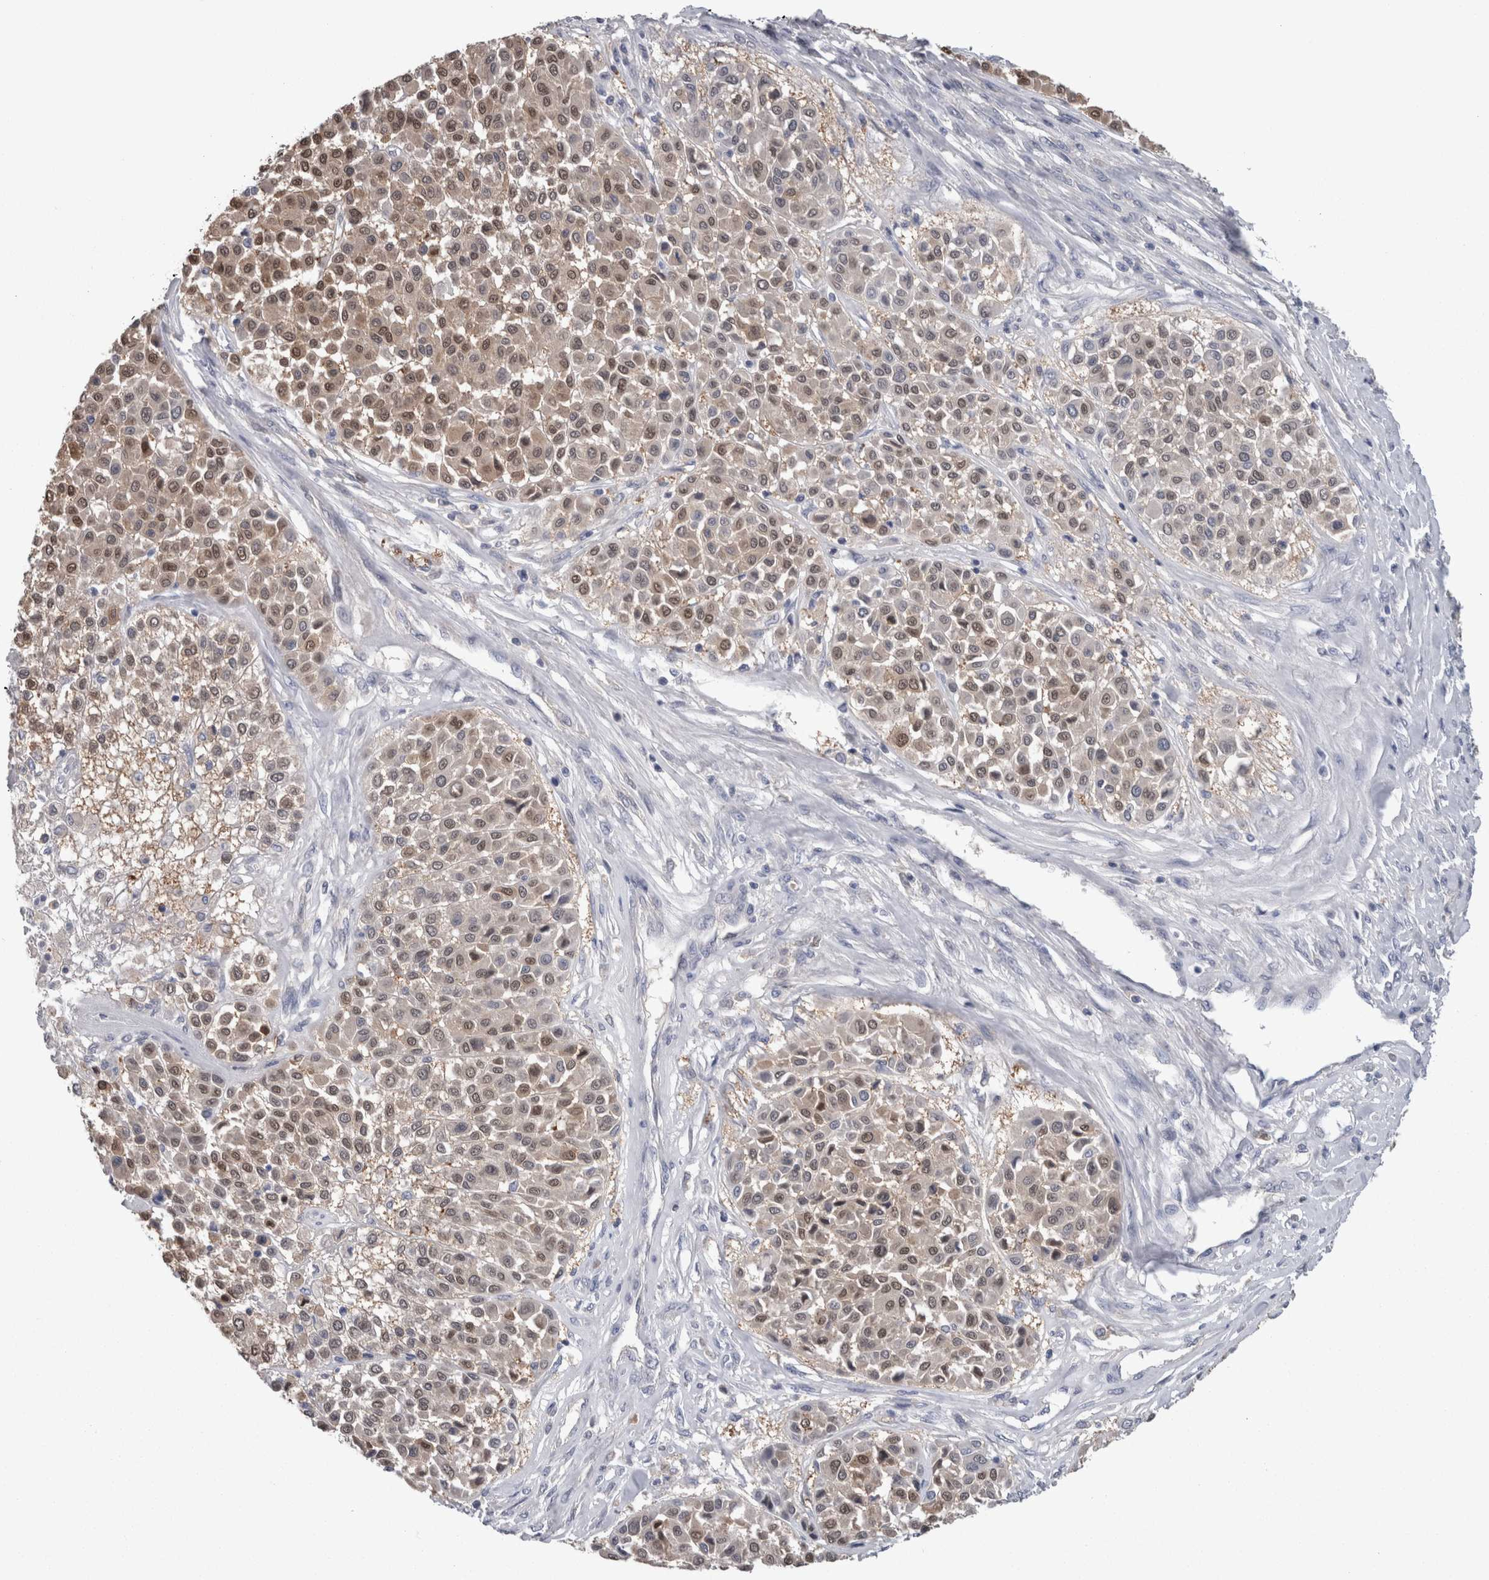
{"staining": {"intensity": "weak", "quantity": ">75%", "location": "cytoplasmic/membranous,nuclear"}, "tissue": "melanoma", "cell_type": "Tumor cells", "image_type": "cancer", "snomed": [{"axis": "morphology", "description": "Malignant melanoma, Metastatic site"}, {"axis": "topography", "description": "Soft tissue"}], "caption": "Human malignant melanoma (metastatic site) stained for a protein (brown) demonstrates weak cytoplasmic/membranous and nuclear positive staining in approximately >75% of tumor cells.", "gene": "CA8", "patient": {"sex": "male", "age": 41}}